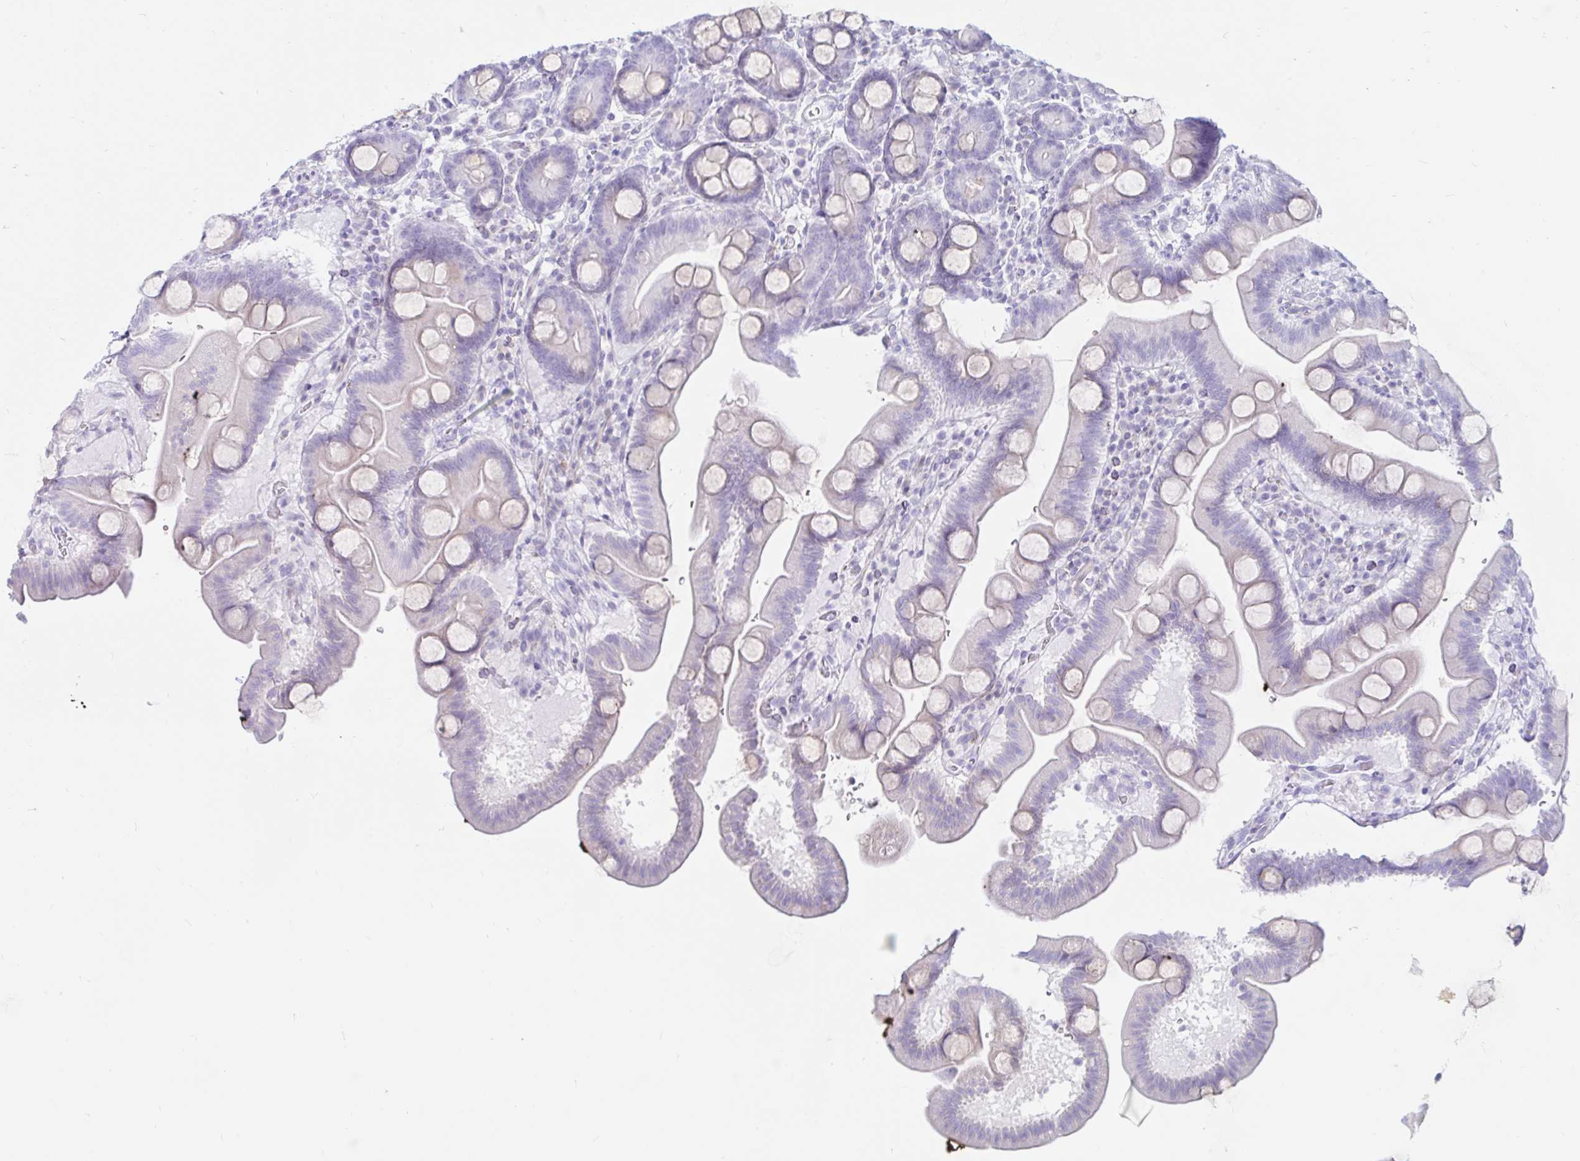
{"staining": {"intensity": "negative", "quantity": "none", "location": "none"}, "tissue": "duodenum", "cell_type": "Glandular cells", "image_type": "normal", "snomed": [{"axis": "morphology", "description": "Normal tissue, NOS"}, {"axis": "topography", "description": "Duodenum"}], "caption": "Immunohistochemistry histopathology image of normal duodenum stained for a protein (brown), which demonstrates no staining in glandular cells. (DAB immunohistochemistry with hematoxylin counter stain).", "gene": "BEST1", "patient": {"sex": "male", "age": 59}}